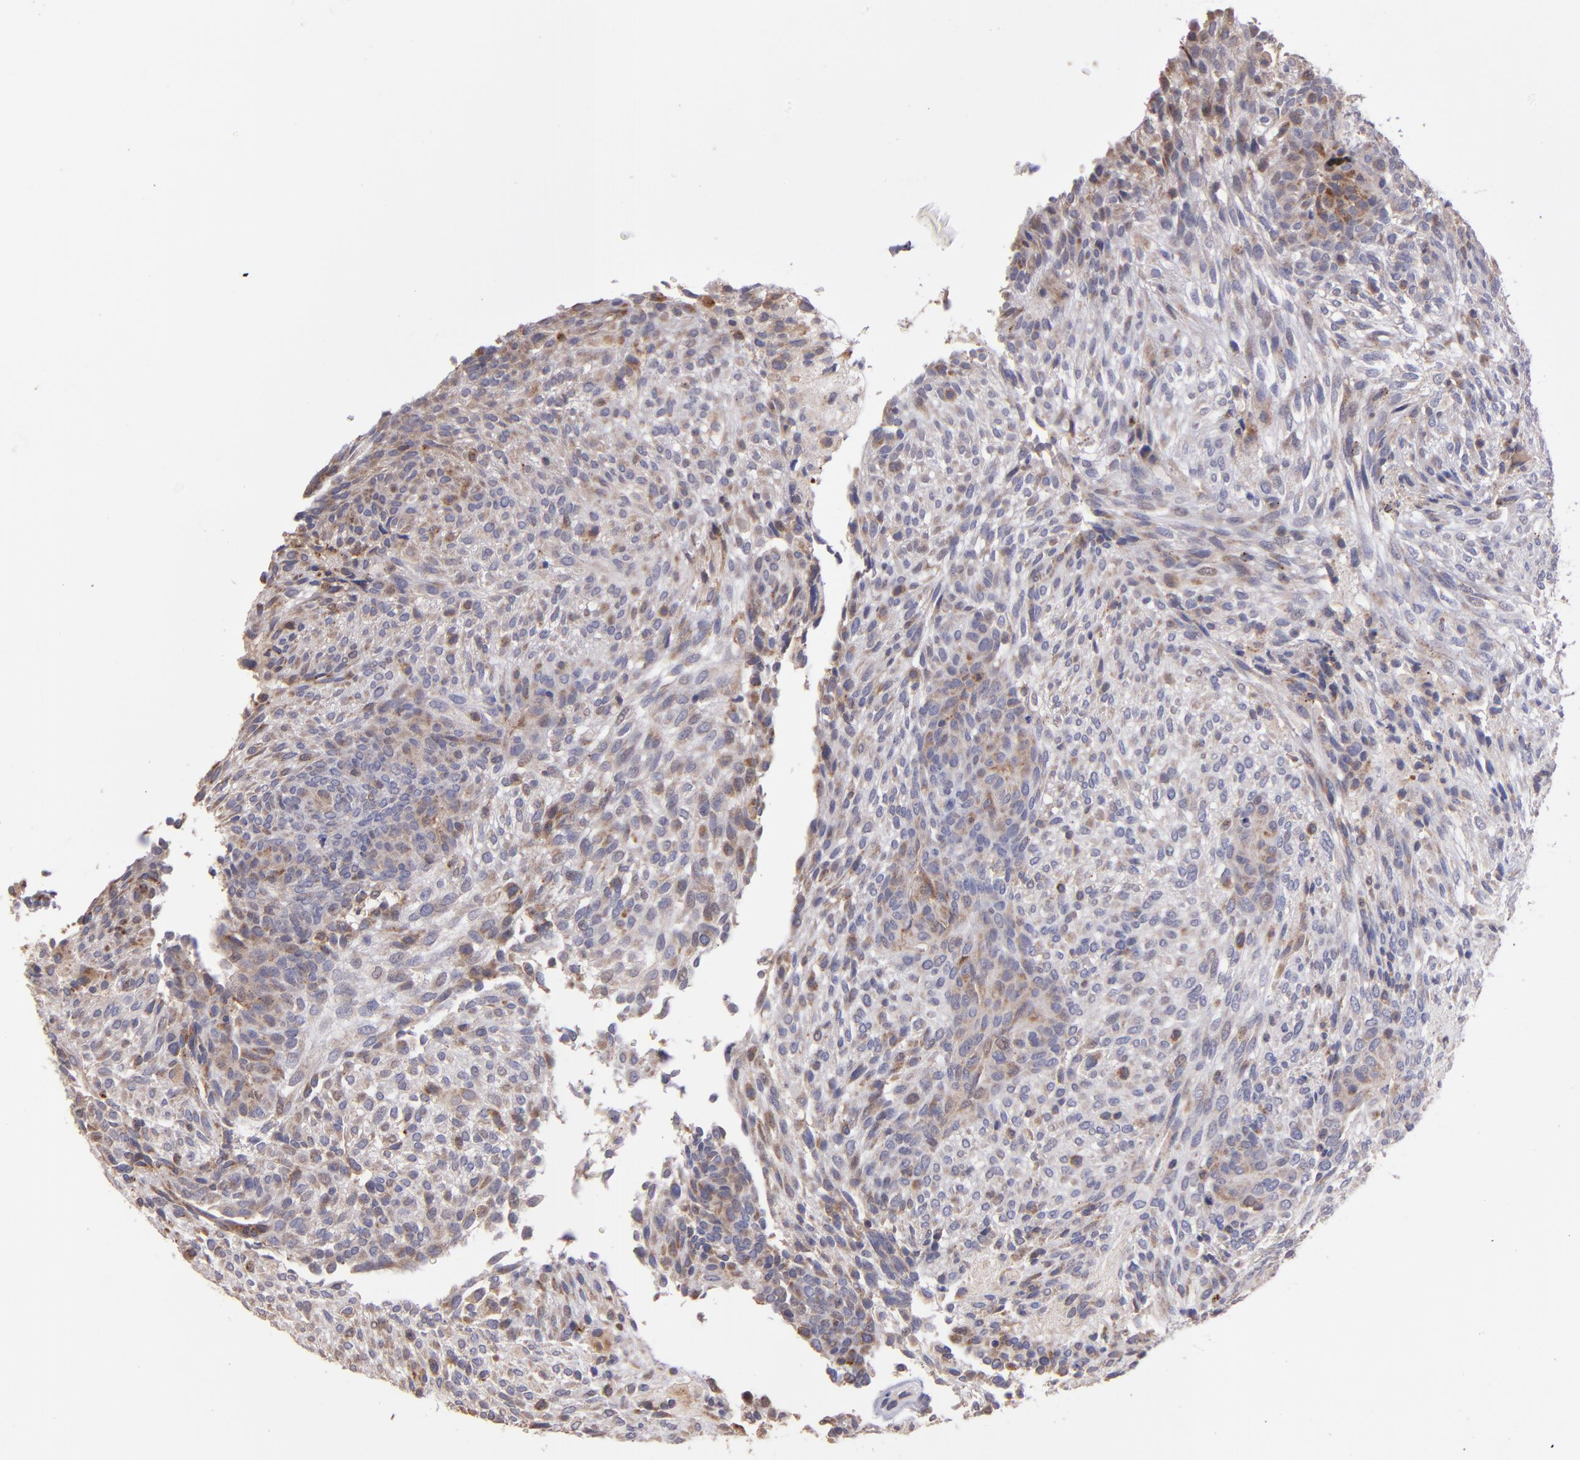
{"staining": {"intensity": "moderate", "quantity": "<25%", "location": "cytoplasmic/membranous"}, "tissue": "glioma", "cell_type": "Tumor cells", "image_type": "cancer", "snomed": [{"axis": "morphology", "description": "Glioma, malignant, High grade"}, {"axis": "topography", "description": "Cerebral cortex"}], "caption": "Tumor cells reveal low levels of moderate cytoplasmic/membranous staining in approximately <25% of cells in glioma.", "gene": "IFIH1", "patient": {"sex": "female", "age": 55}}